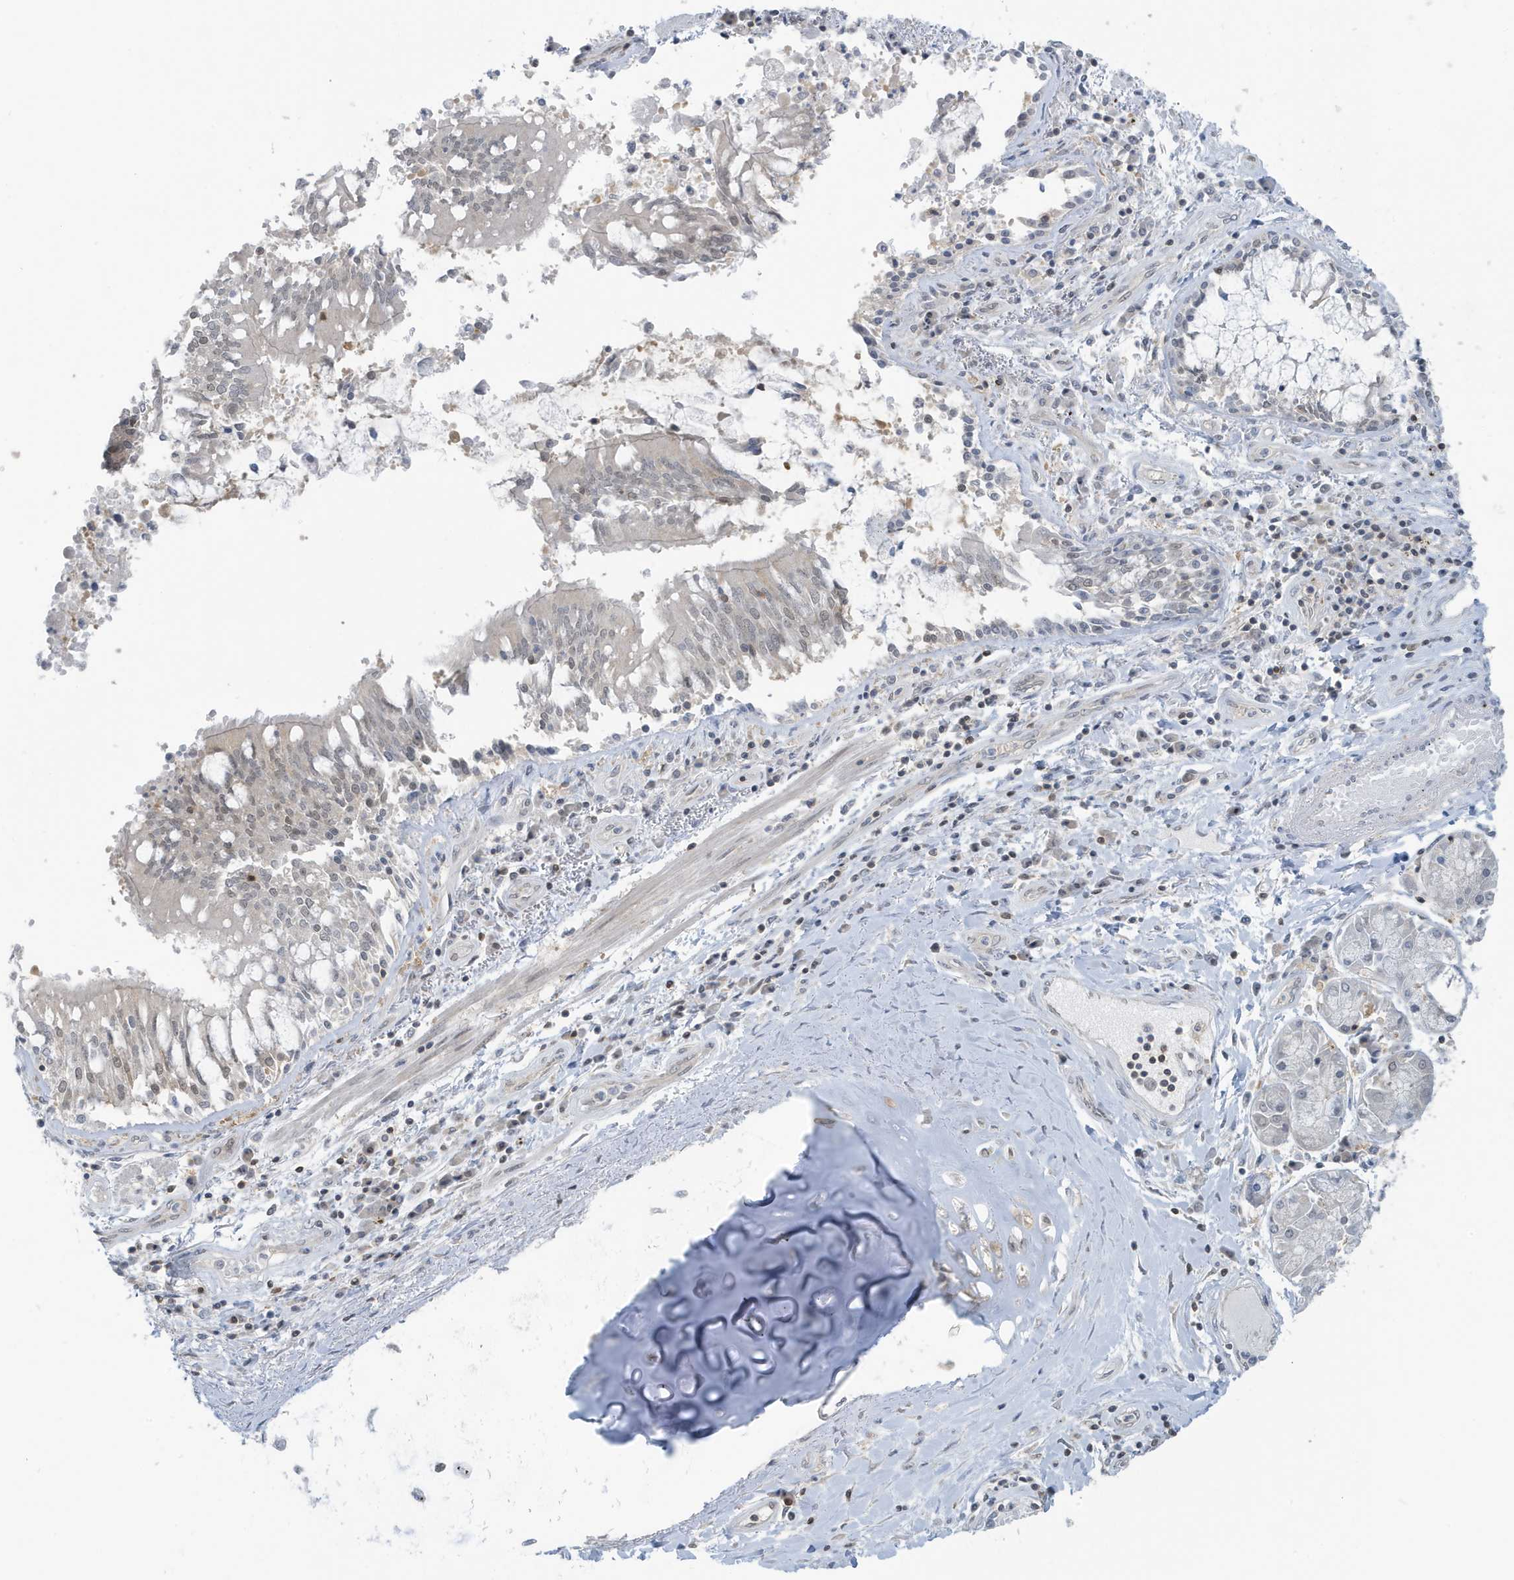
{"staining": {"intensity": "negative", "quantity": "none", "location": "none"}, "tissue": "adipose tissue", "cell_type": "Adipocytes", "image_type": "normal", "snomed": [{"axis": "morphology", "description": "Normal tissue, NOS"}, {"axis": "topography", "description": "Cartilage tissue"}, {"axis": "topography", "description": "Bronchus"}, {"axis": "topography", "description": "Lung"}, {"axis": "topography", "description": "Peripheral nerve tissue"}], "caption": "Adipose tissue stained for a protein using immunohistochemistry shows no expression adipocytes.", "gene": "OGA", "patient": {"sex": "female", "age": 49}}